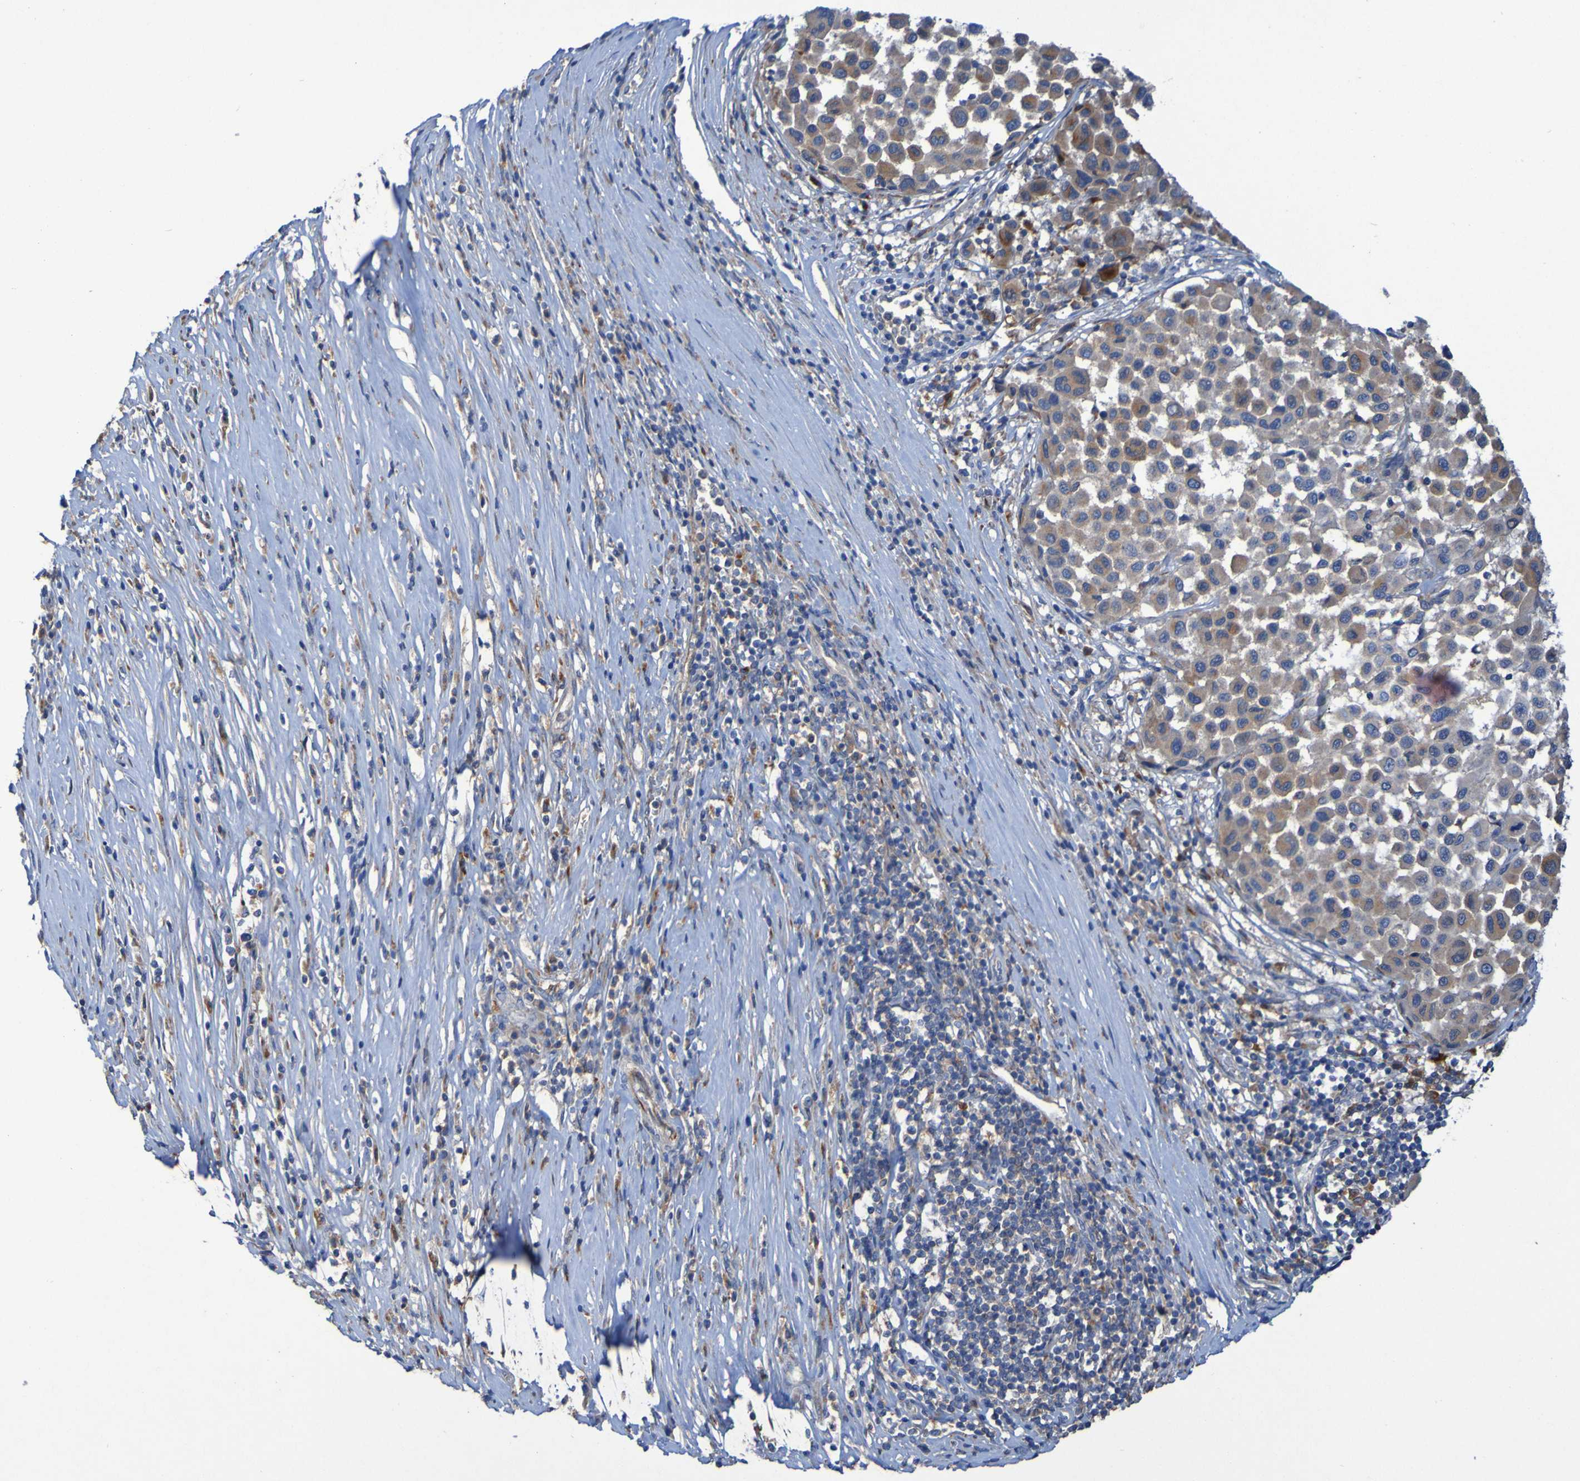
{"staining": {"intensity": "moderate", "quantity": ">75%", "location": "cytoplasmic/membranous"}, "tissue": "melanoma", "cell_type": "Tumor cells", "image_type": "cancer", "snomed": [{"axis": "morphology", "description": "Malignant melanoma, Metastatic site"}, {"axis": "topography", "description": "Lymph node"}], "caption": "Immunohistochemical staining of malignant melanoma (metastatic site) exhibits medium levels of moderate cytoplasmic/membranous positivity in approximately >75% of tumor cells.", "gene": "ARHGEF16", "patient": {"sex": "male", "age": 61}}